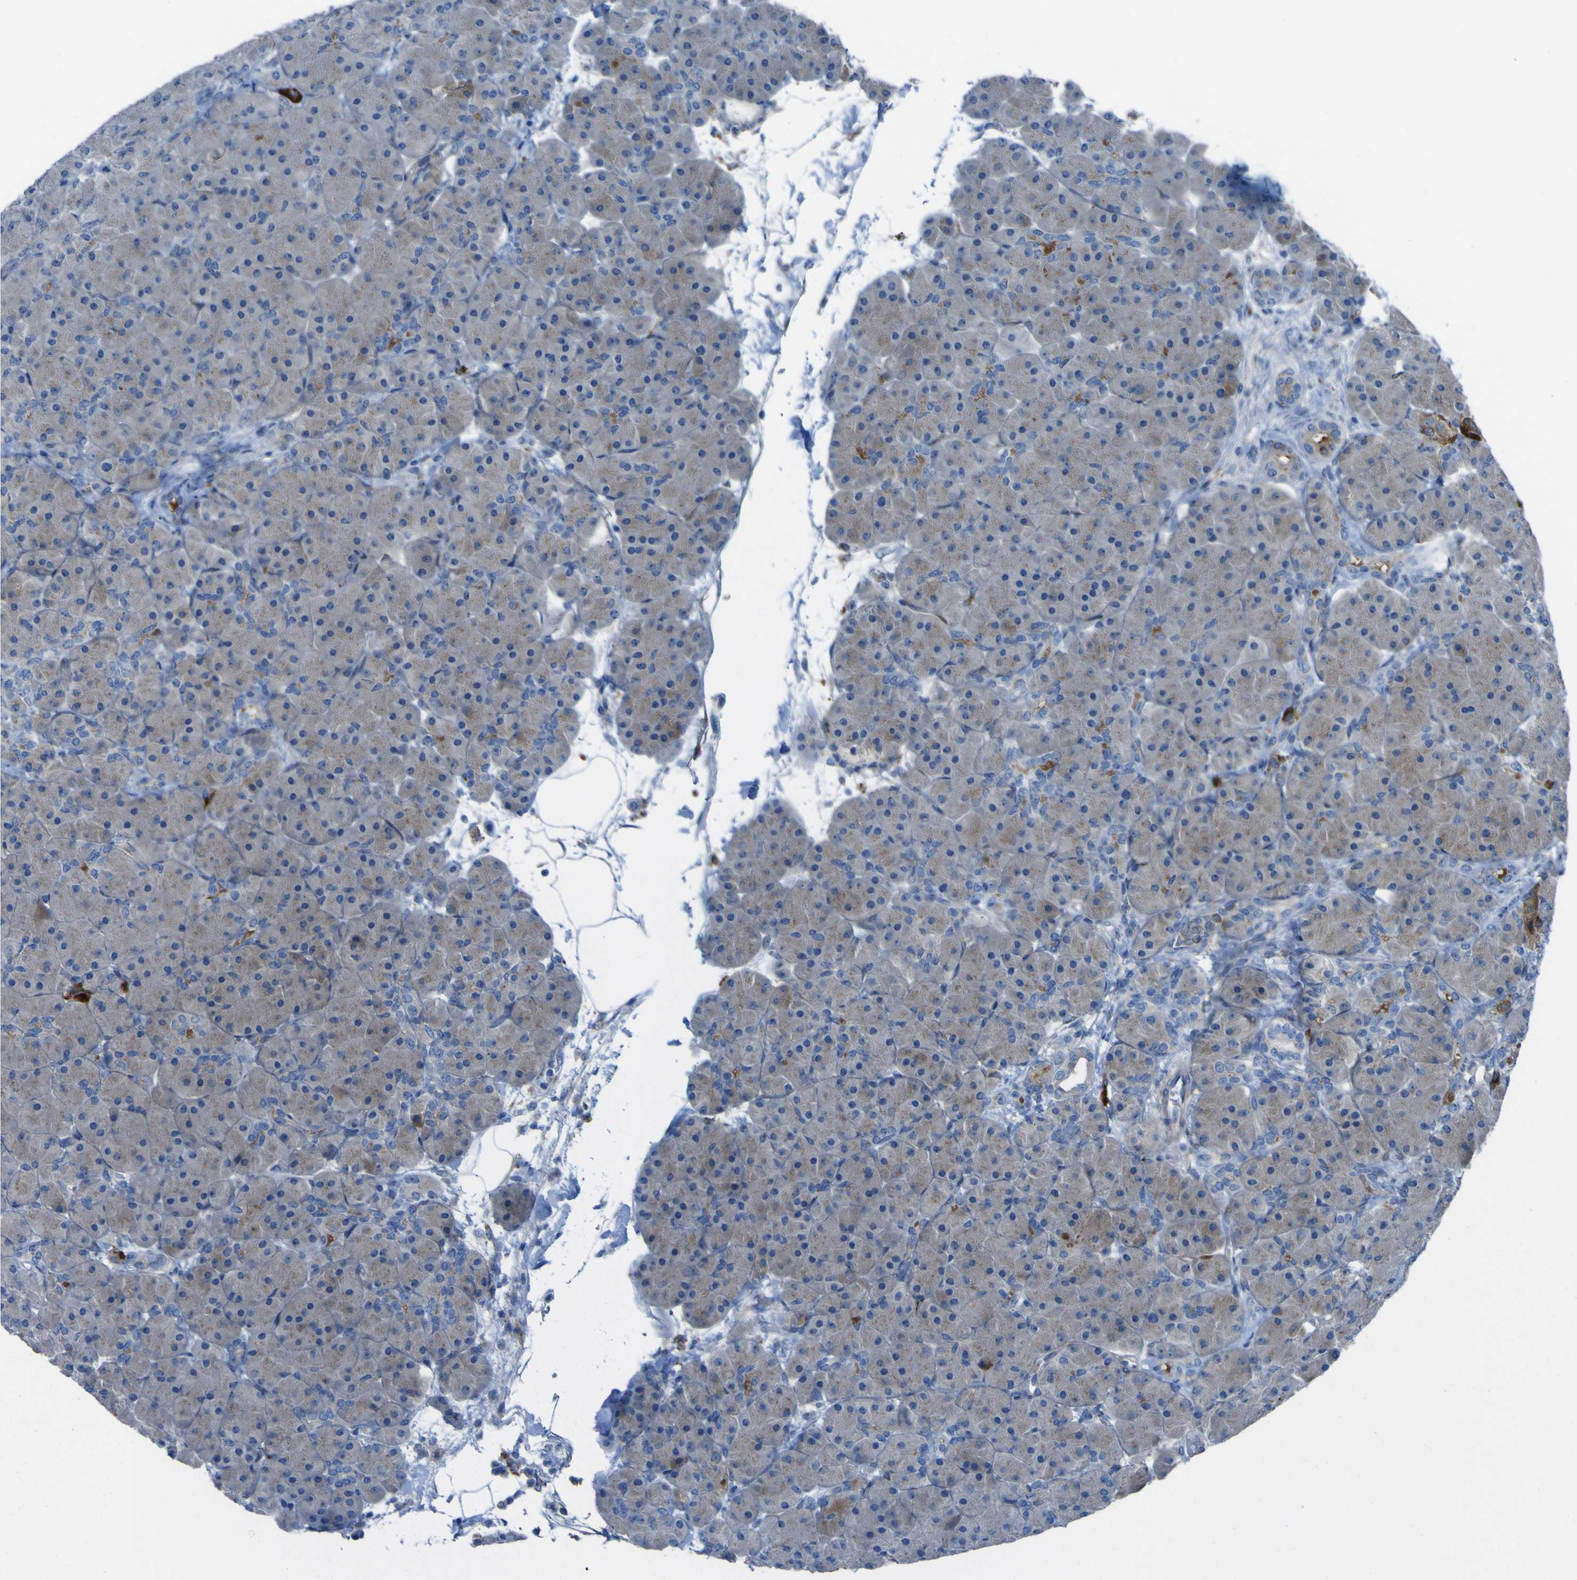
{"staining": {"intensity": "moderate", "quantity": "25%-75%", "location": "cytoplasmic/membranous"}, "tissue": "pancreas", "cell_type": "Exocrine glandular cells", "image_type": "normal", "snomed": [{"axis": "morphology", "description": "Normal tissue, NOS"}, {"axis": "topography", "description": "Pancreas"}], "caption": "This is a histology image of immunohistochemistry (IHC) staining of normal pancreas, which shows moderate expression in the cytoplasmic/membranous of exocrine glandular cells.", "gene": "CST3", "patient": {"sex": "male", "age": 66}}